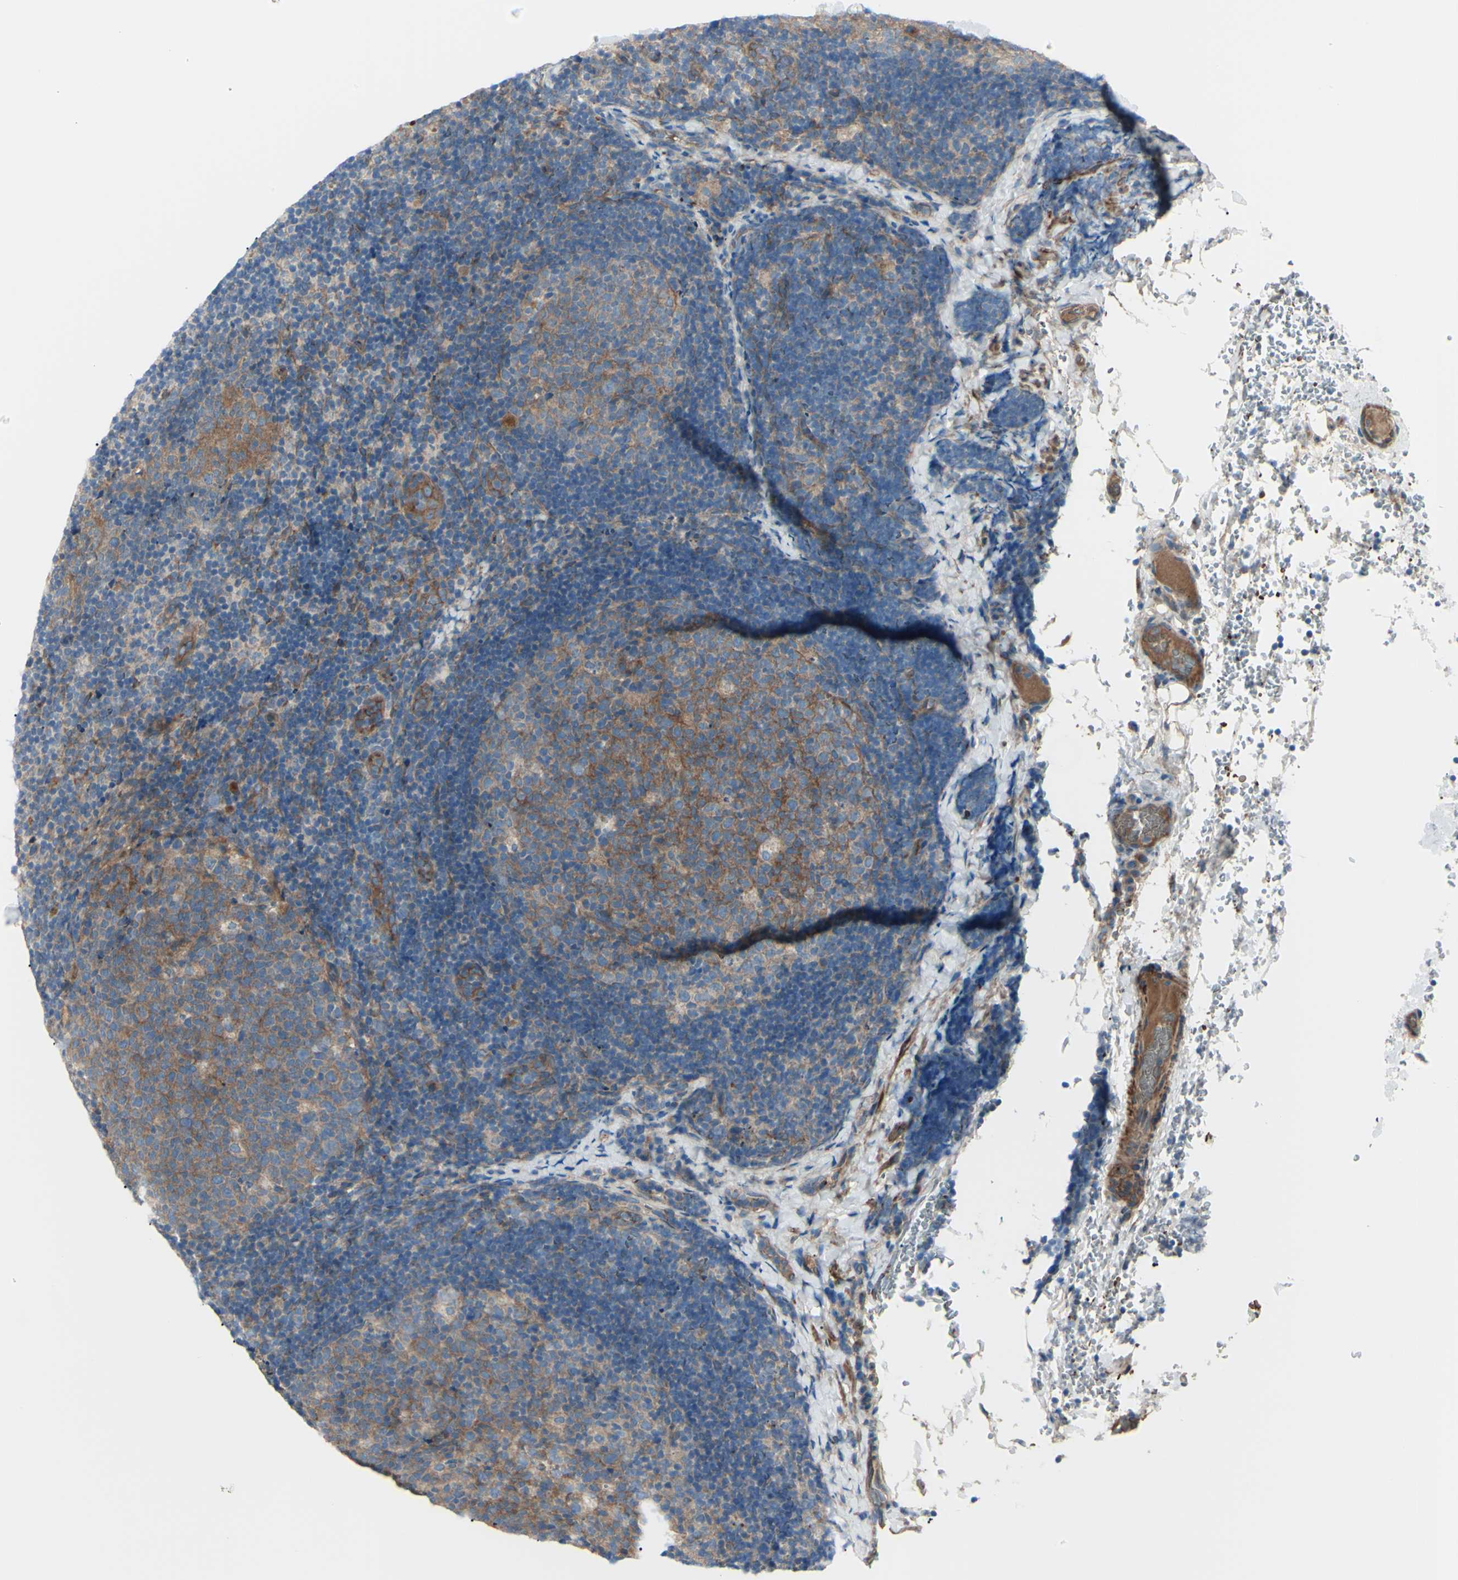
{"staining": {"intensity": "moderate", "quantity": ">75%", "location": "cytoplasmic/membranous"}, "tissue": "lymph node", "cell_type": "Germinal center cells", "image_type": "normal", "snomed": [{"axis": "morphology", "description": "Normal tissue, NOS"}, {"axis": "topography", "description": "Lymph node"}], "caption": "Immunohistochemical staining of unremarkable human lymph node demonstrates moderate cytoplasmic/membranous protein positivity in approximately >75% of germinal center cells.", "gene": "PCDHGA10", "patient": {"sex": "female", "age": 14}}